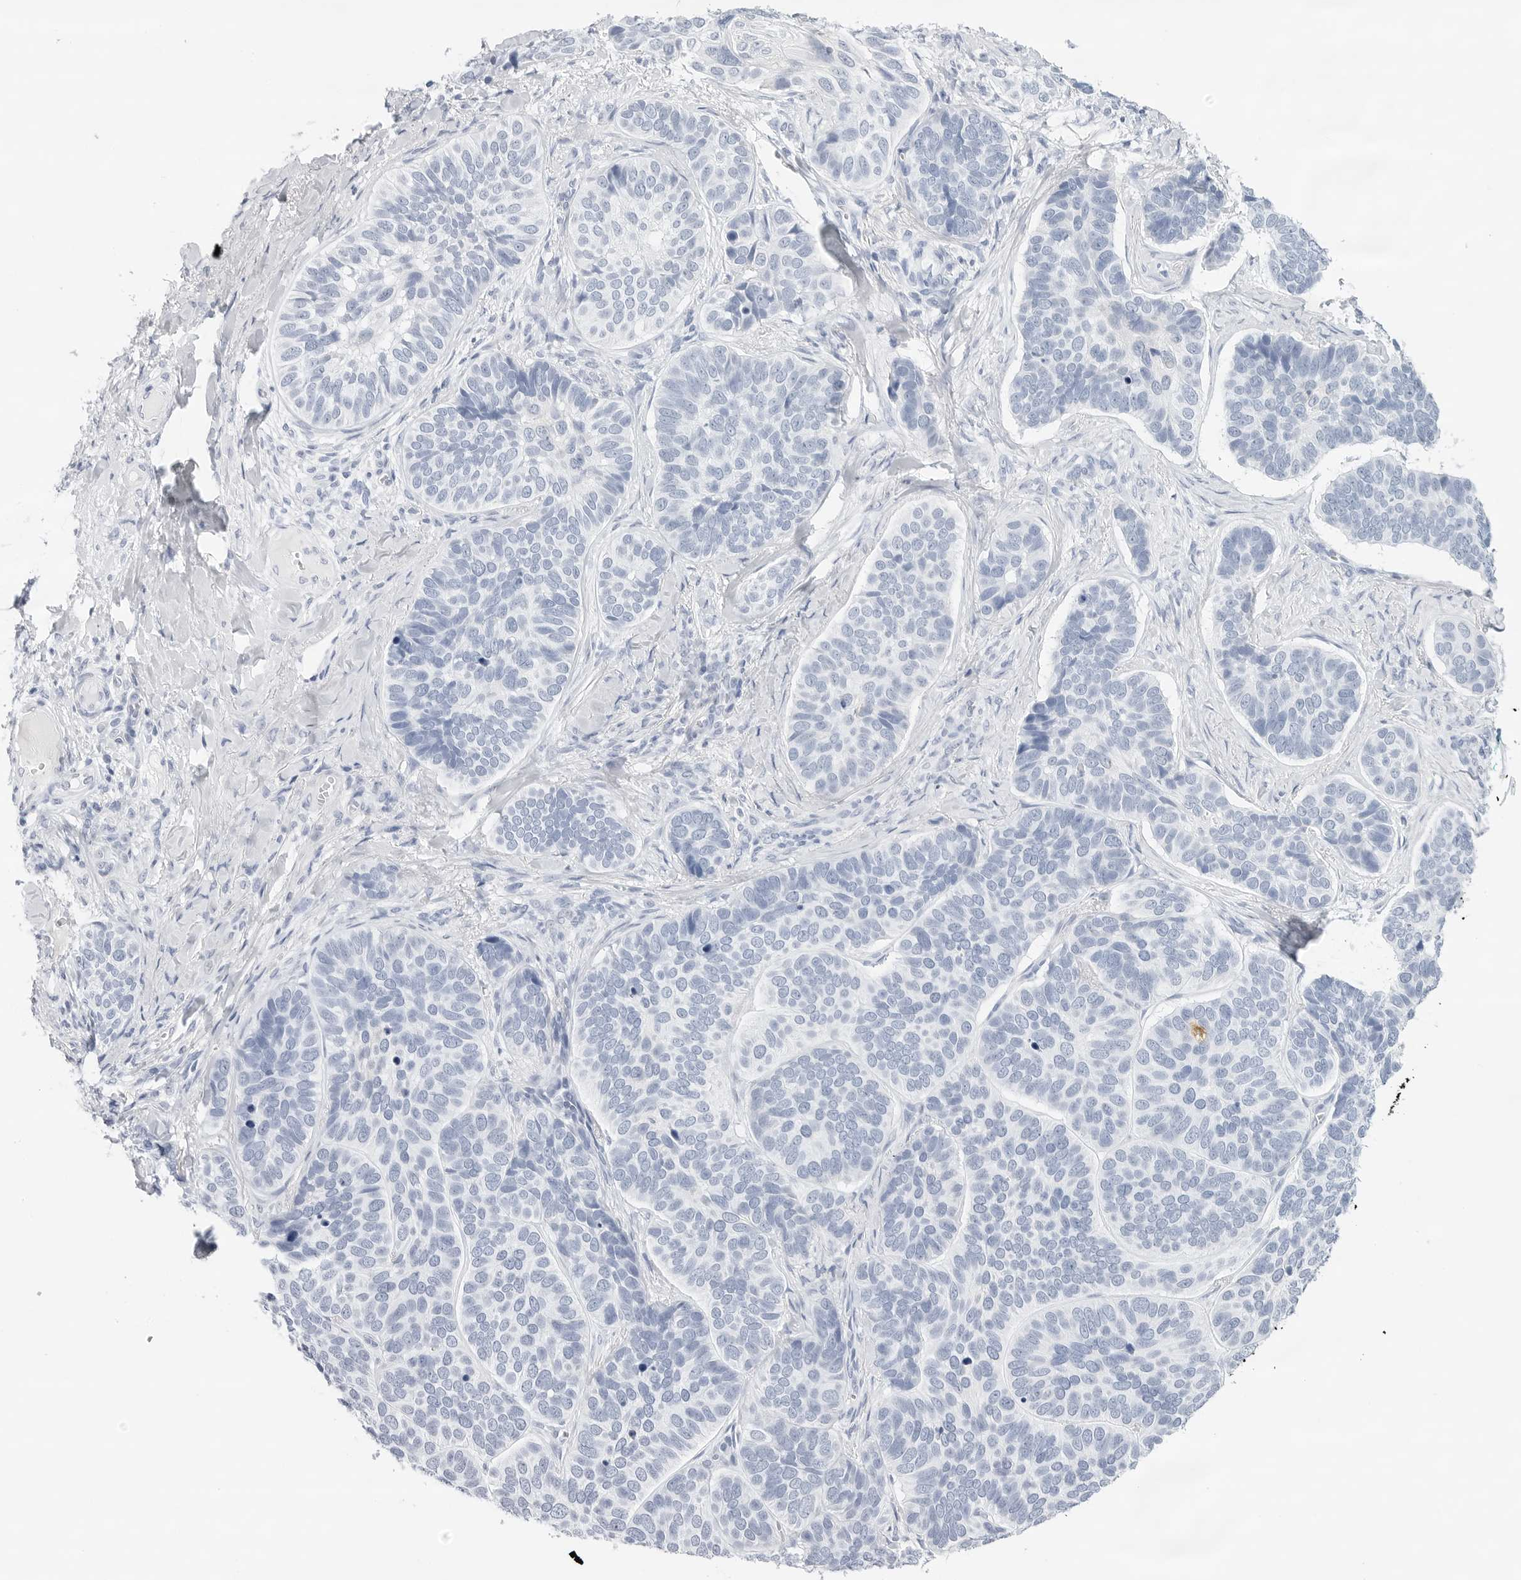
{"staining": {"intensity": "negative", "quantity": "none", "location": "none"}, "tissue": "skin cancer", "cell_type": "Tumor cells", "image_type": "cancer", "snomed": [{"axis": "morphology", "description": "Basal cell carcinoma"}, {"axis": "topography", "description": "Skin"}], "caption": "Tumor cells show no significant protein positivity in skin basal cell carcinoma. (DAB (3,3'-diaminobenzidine) immunohistochemistry (IHC), high magnification).", "gene": "SLC19A1", "patient": {"sex": "male", "age": 62}}